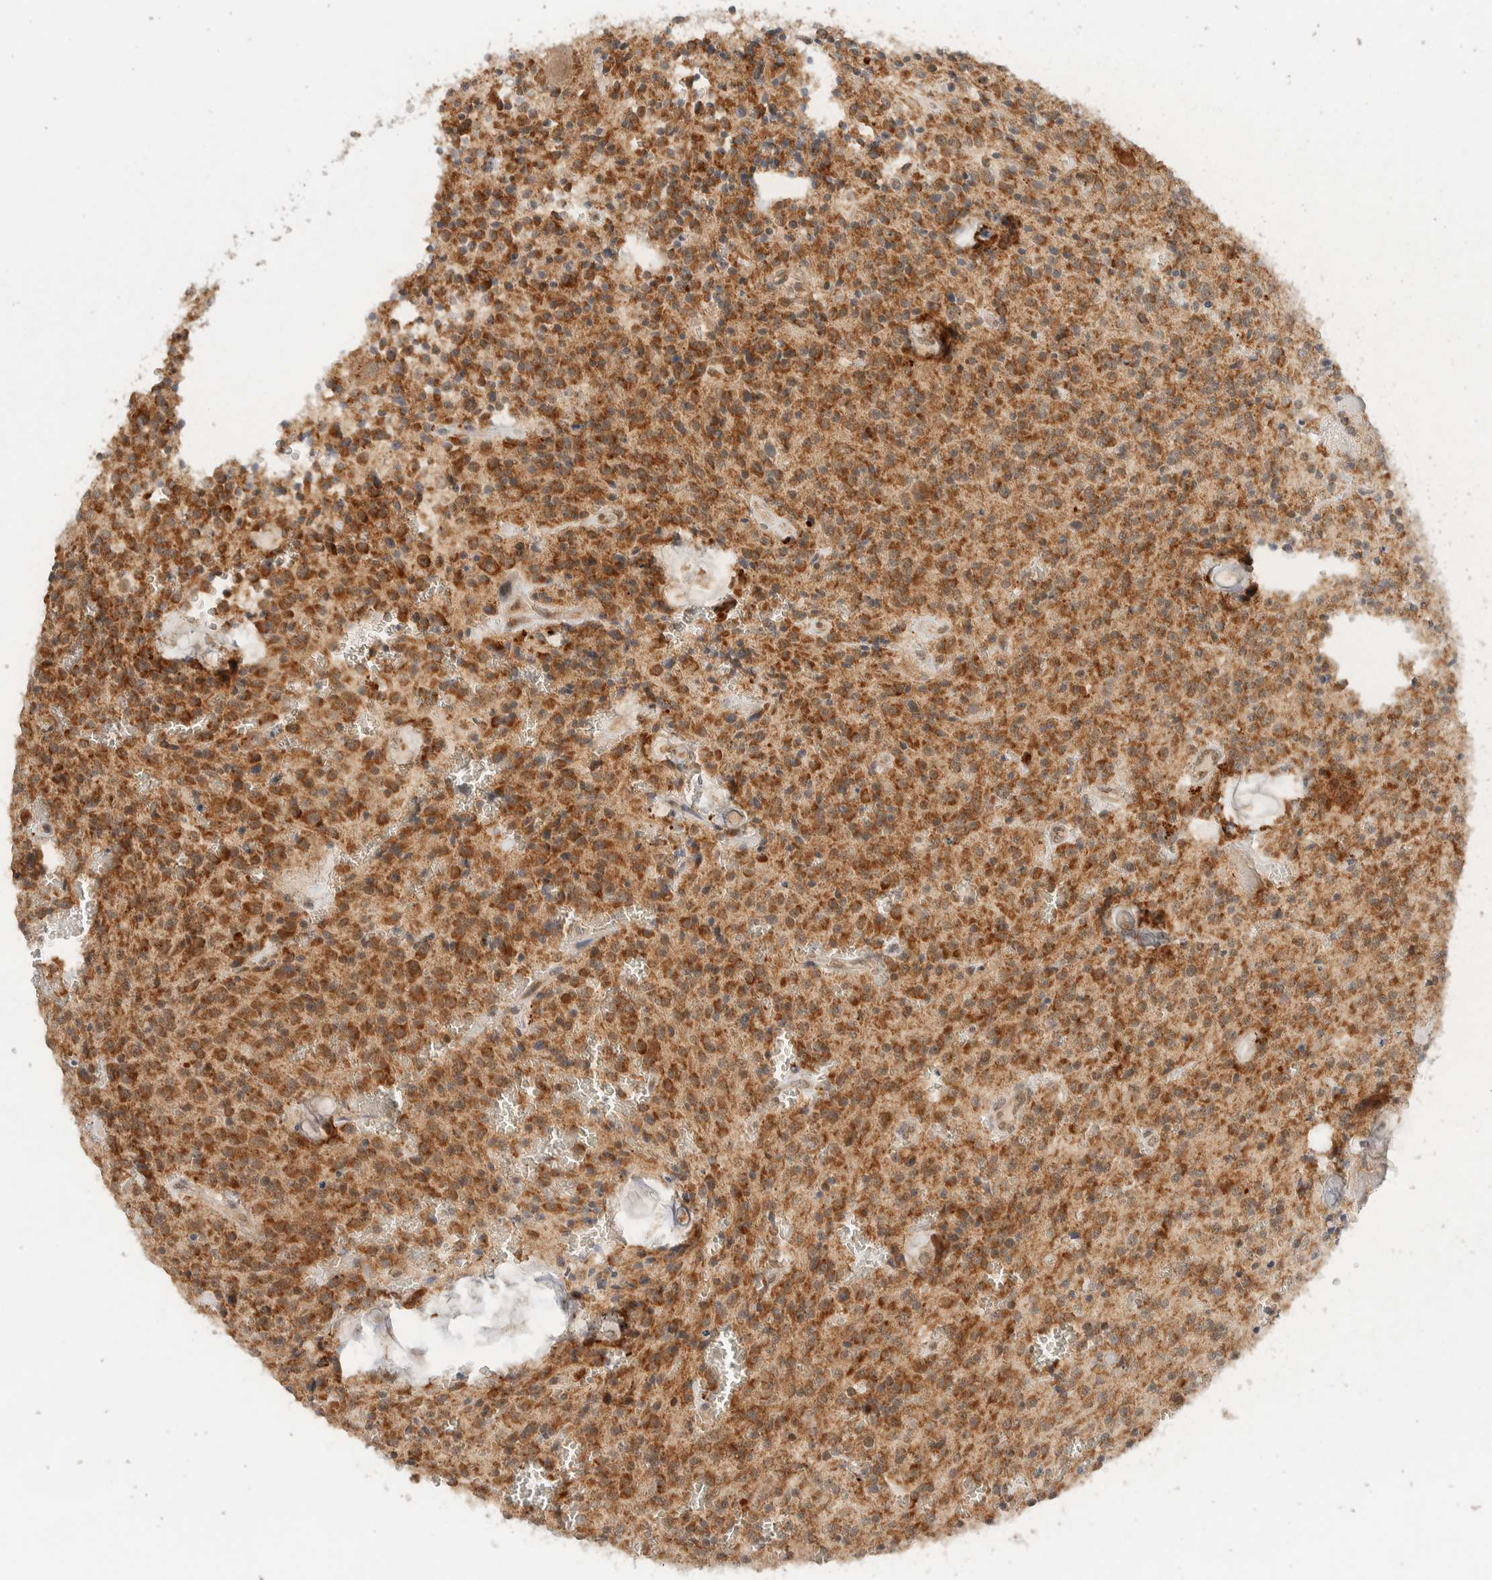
{"staining": {"intensity": "moderate", "quantity": ">75%", "location": "cytoplasmic/membranous"}, "tissue": "glioma", "cell_type": "Tumor cells", "image_type": "cancer", "snomed": [{"axis": "morphology", "description": "Glioma, malignant, Low grade"}, {"axis": "topography", "description": "Brain"}], "caption": "Malignant glioma (low-grade) stained with DAB (3,3'-diaminobenzidine) immunohistochemistry shows medium levels of moderate cytoplasmic/membranous positivity in about >75% of tumor cells.", "gene": "MRPL41", "patient": {"sex": "male", "age": 58}}